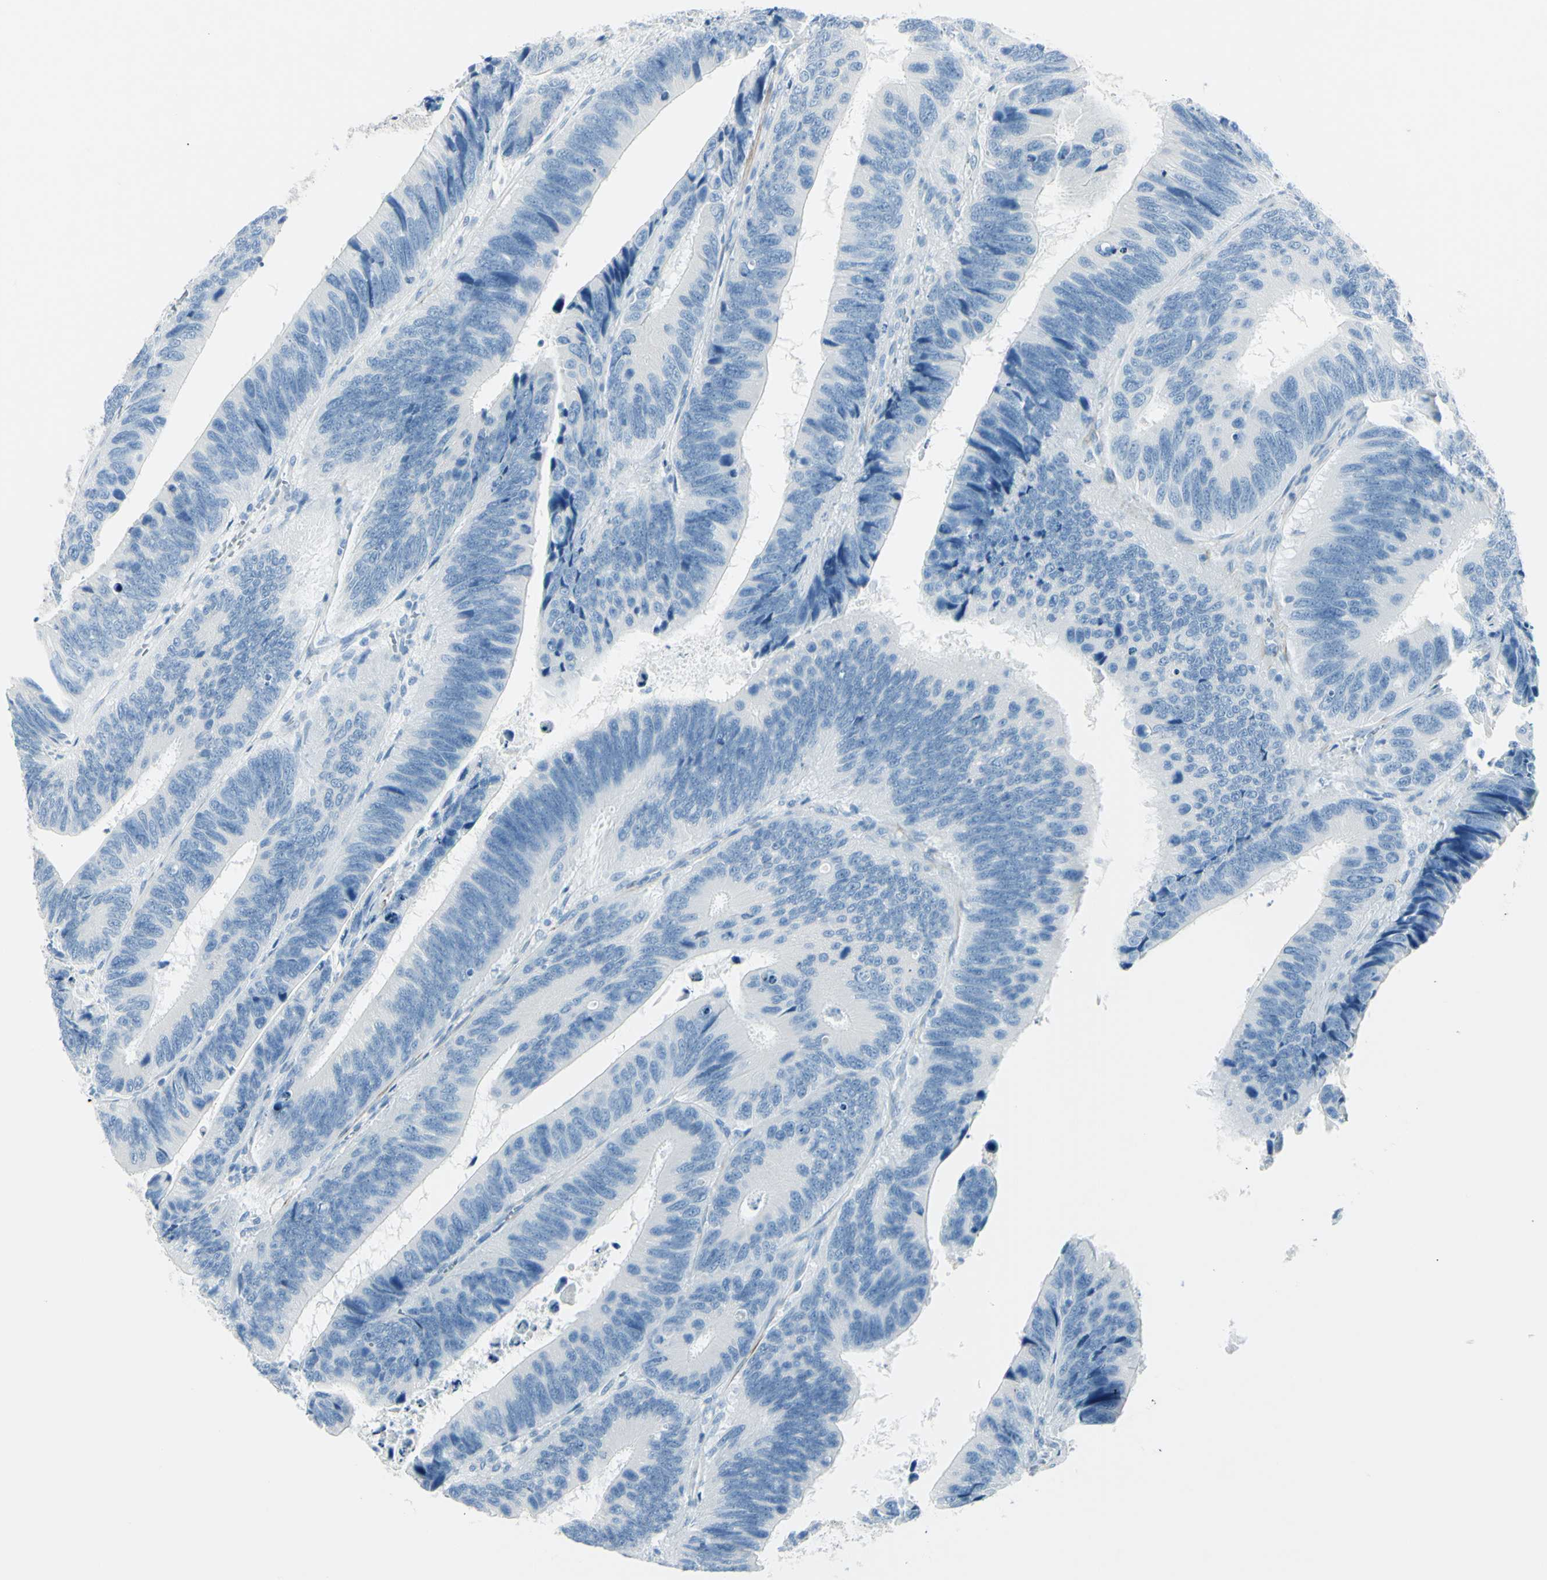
{"staining": {"intensity": "negative", "quantity": "none", "location": "none"}, "tissue": "colorectal cancer", "cell_type": "Tumor cells", "image_type": "cancer", "snomed": [{"axis": "morphology", "description": "Adenocarcinoma, NOS"}, {"axis": "topography", "description": "Colon"}], "caption": "A high-resolution image shows immunohistochemistry staining of colorectal cancer, which demonstrates no significant expression in tumor cells. (DAB immunohistochemistry (IHC) with hematoxylin counter stain).", "gene": "CDH15", "patient": {"sex": "male", "age": 72}}